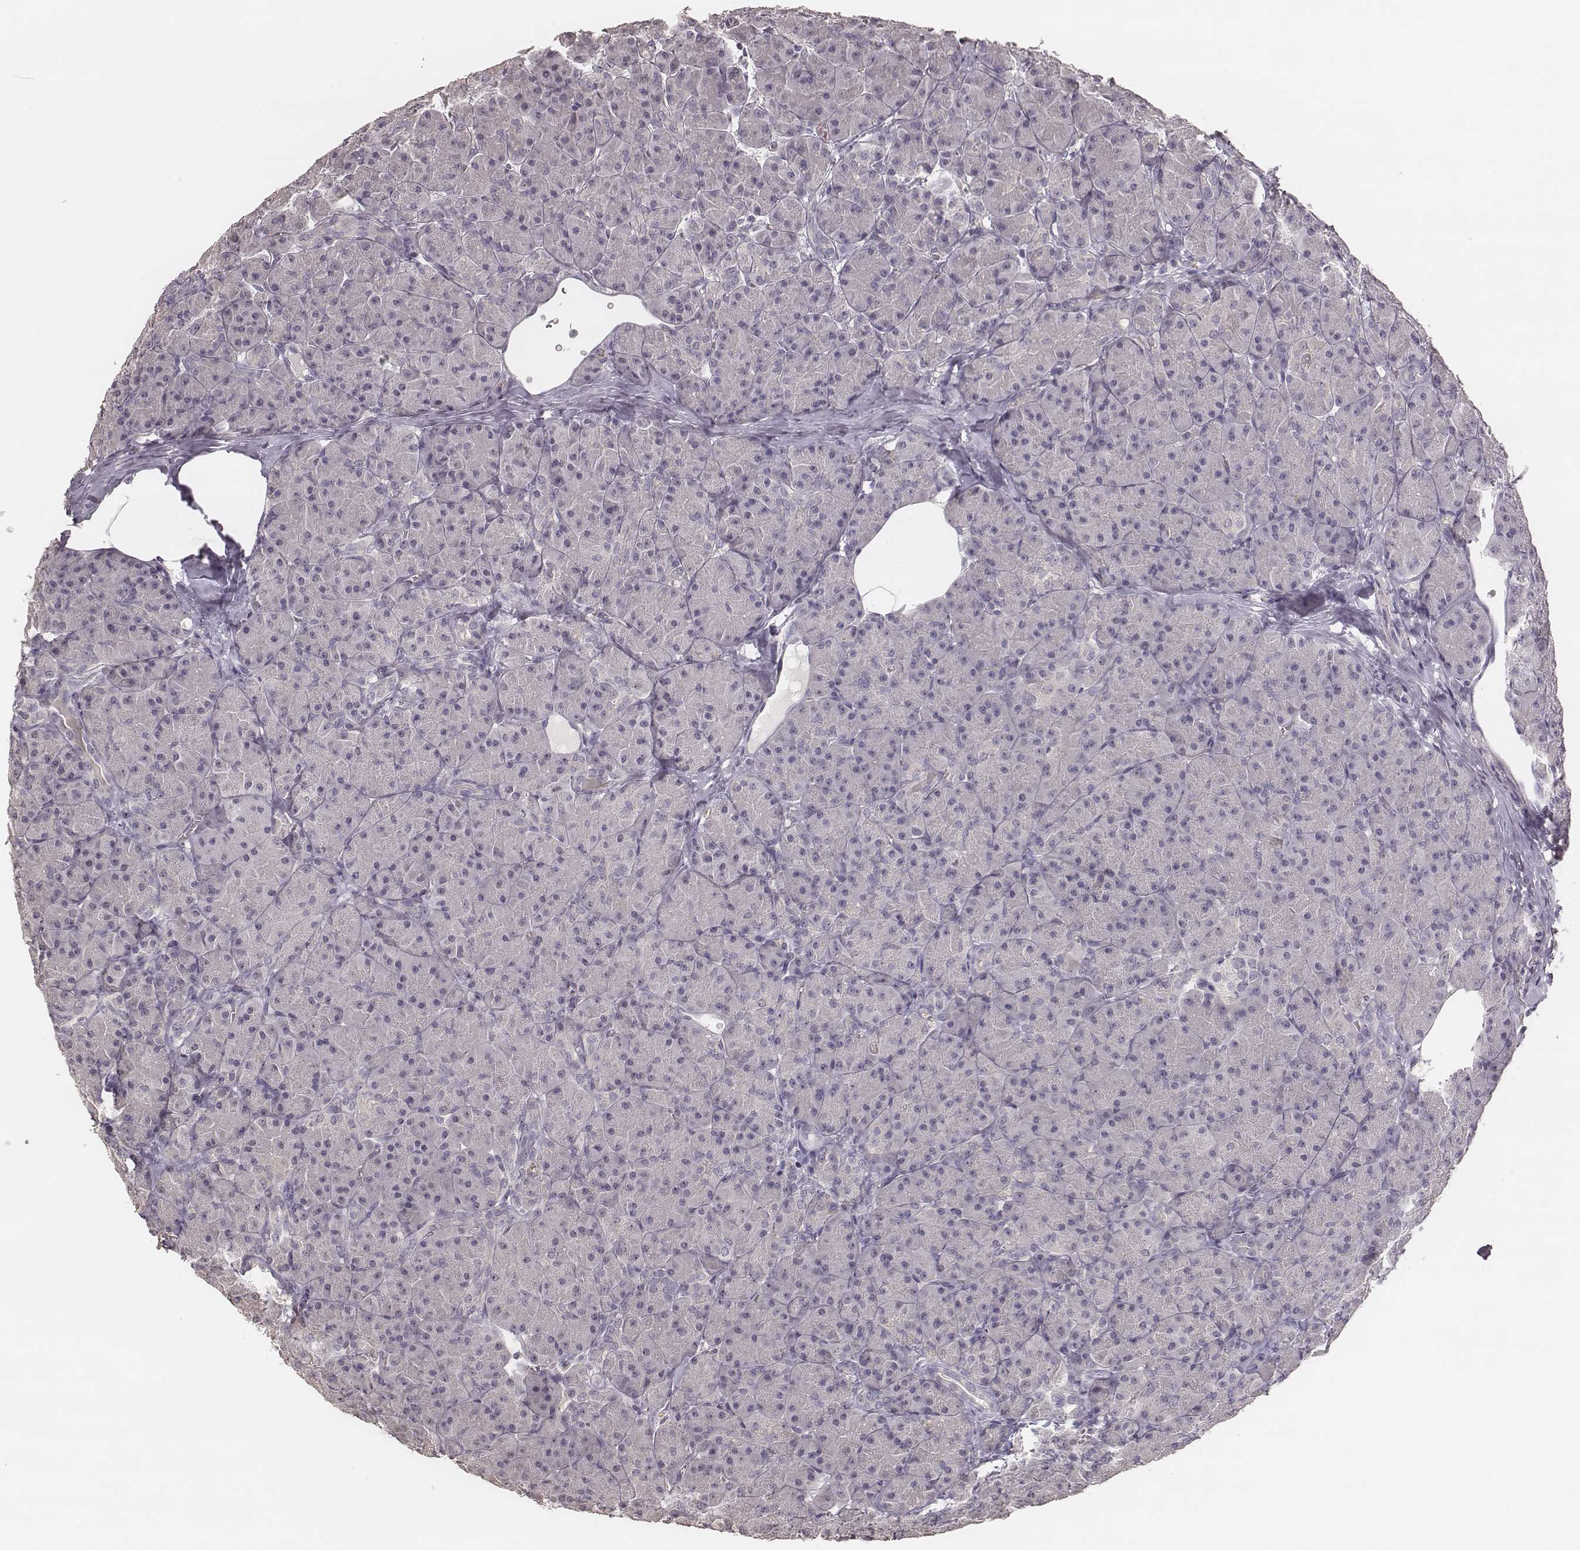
{"staining": {"intensity": "negative", "quantity": "none", "location": "none"}, "tissue": "pancreas", "cell_type": "Exocrine glandular cells", "image_type": "normal", "snomed": [{"axis": "morphology", "description": "Normal tissue, NOS"}, {"axis": "topography", "description": "Pancreas"}], "caption": "DAB (3,3'-diaminobenzidine) immunohistochemical staining of normal pancreas displays no significant expression in exocrine glandular cells.", "gene": "LY6K", "patient": {"sex": "male", "age": 57}}